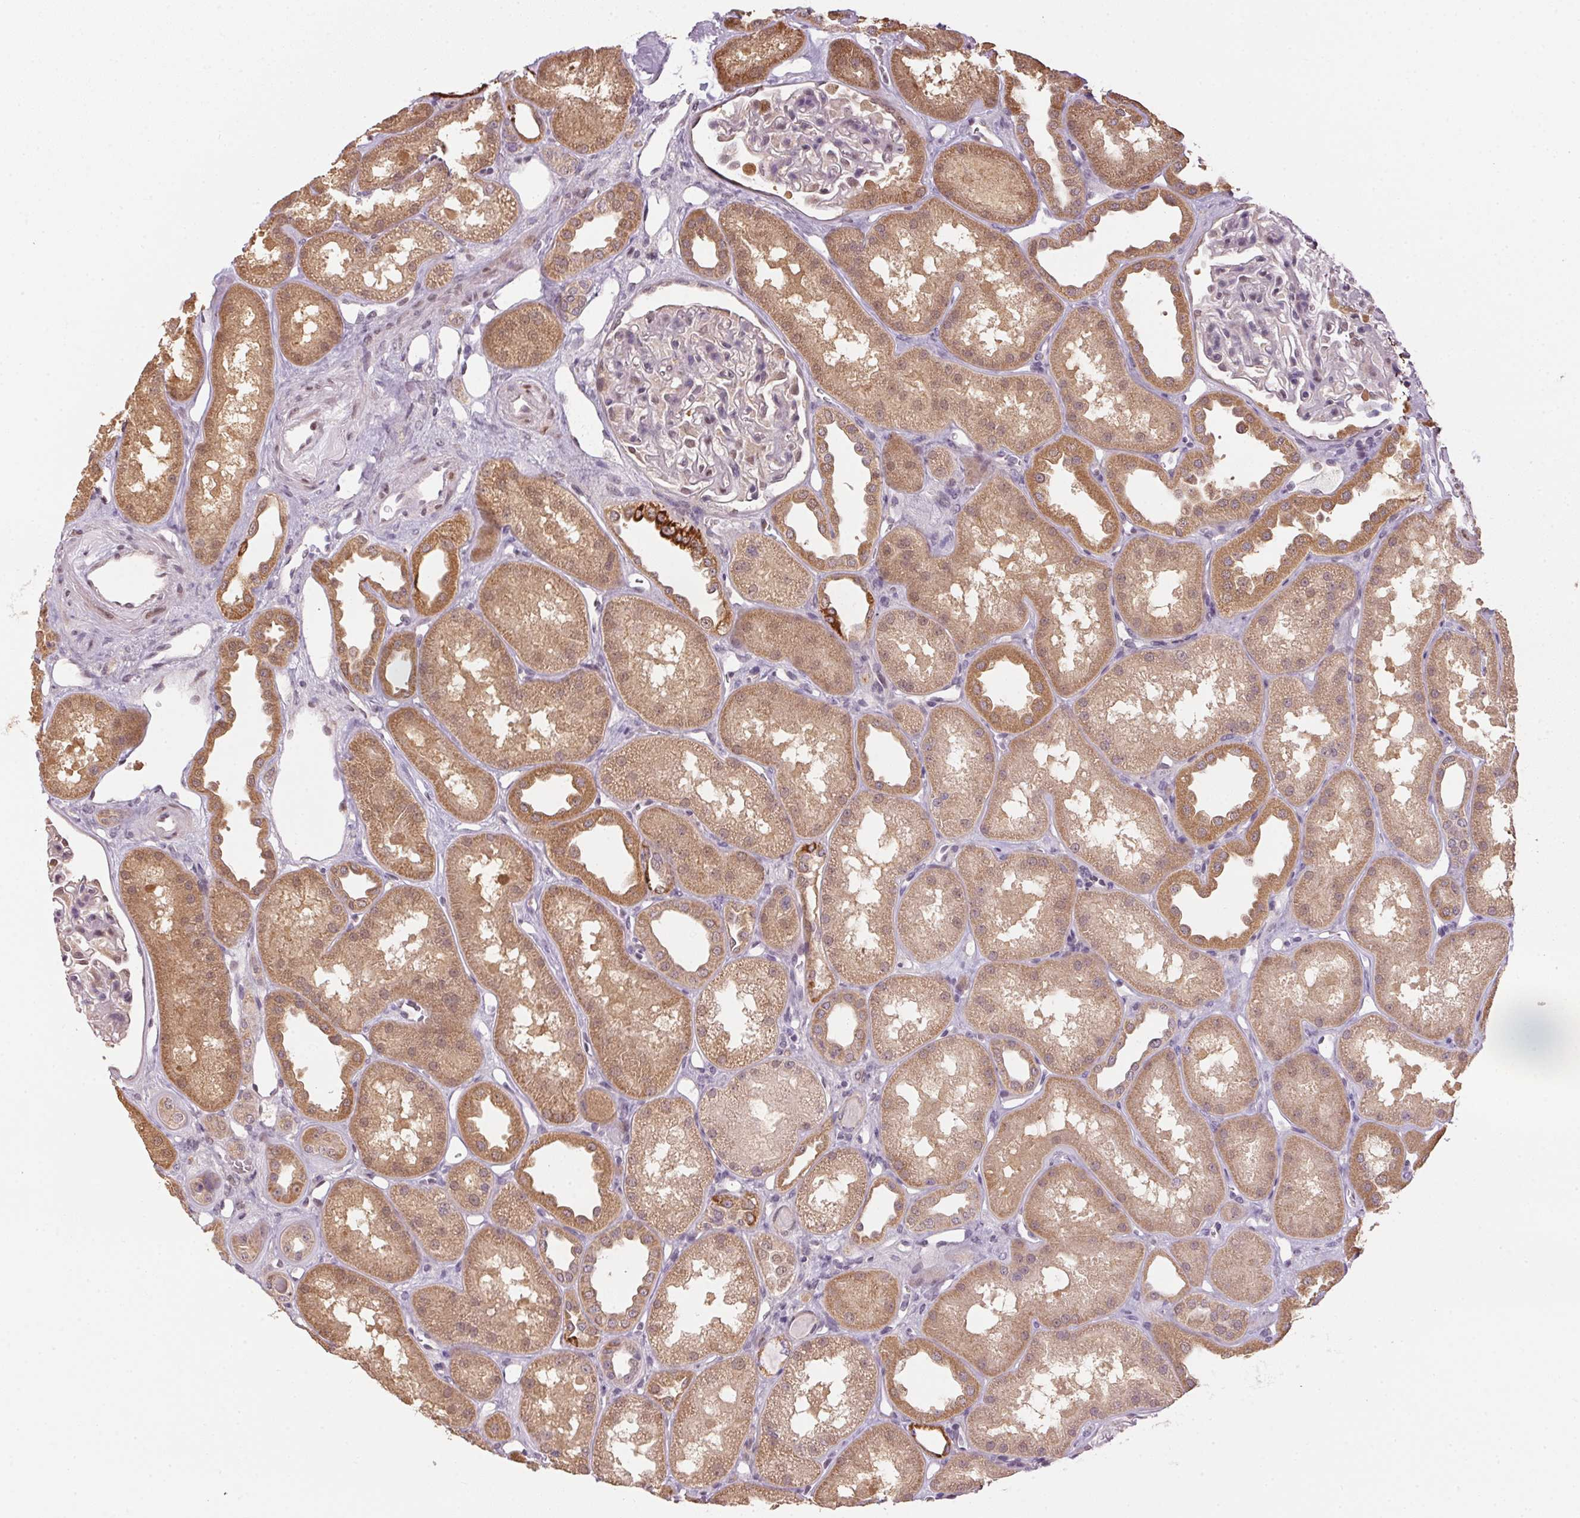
{"staining": {"intensity": "negative", "quantity": "none", "location": "none"}, "tissue": "kidney", "cell_type": "Cells in glomeruli", "image_type": "normal", "snomed": [{"axis": "morphology", "description": "Normal tissue, NOS"}, {"axis": "topography", "description": "Kidney"}], "caption": "Cells in glomeruli are negative for brown protein staining in unremarkable kidney. The staining is performed using DAB brown chromogen with nuclei counter-stained in using hematoxylin.", "gene": "SC5D", "patient": {"sex": "male", "age": 61}}